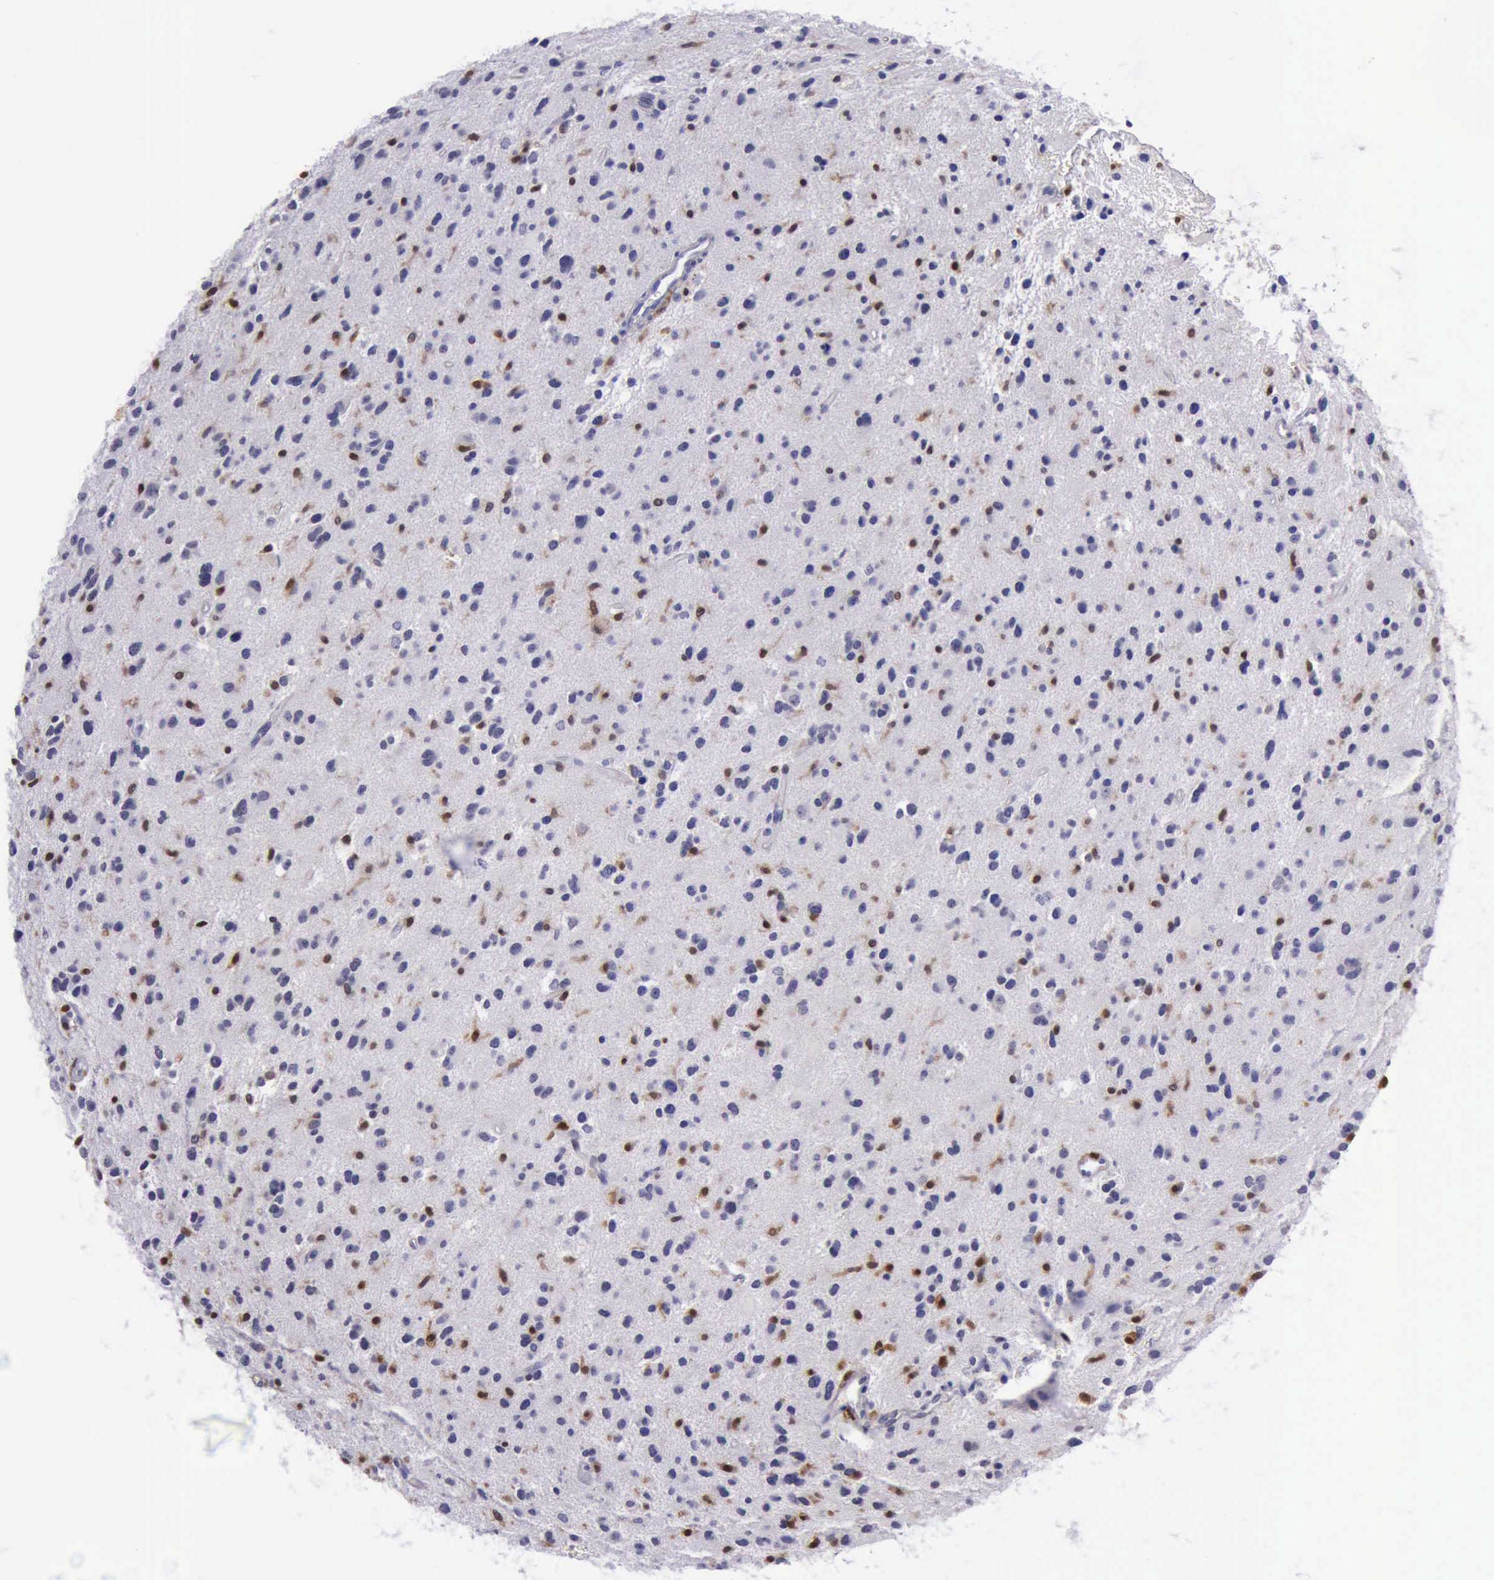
{"staining": {"intensity": "moderate", "quantity": "<25%", "location": "cytoplasmic/membranous,nuclear"}, "tissue": "glioma", "cell_type": "Tumor cells", "image_type": "cancer", "snomed": [{"axis": "morphology", "description": "Glioma, malignant, Low grade"}, {"axis": "topography", "description": "Brain"}], "caption": "This micrograph reveals glioma stained with immunohistochemistry to label a protein in brown. The cytoplasmic/membranous and nuclear of tumor cells show moderate positivity for the protein. Nuclei are counter-stained blue.", "gene": "TYMP", "patient": {"sex": "female", "age": 46}}